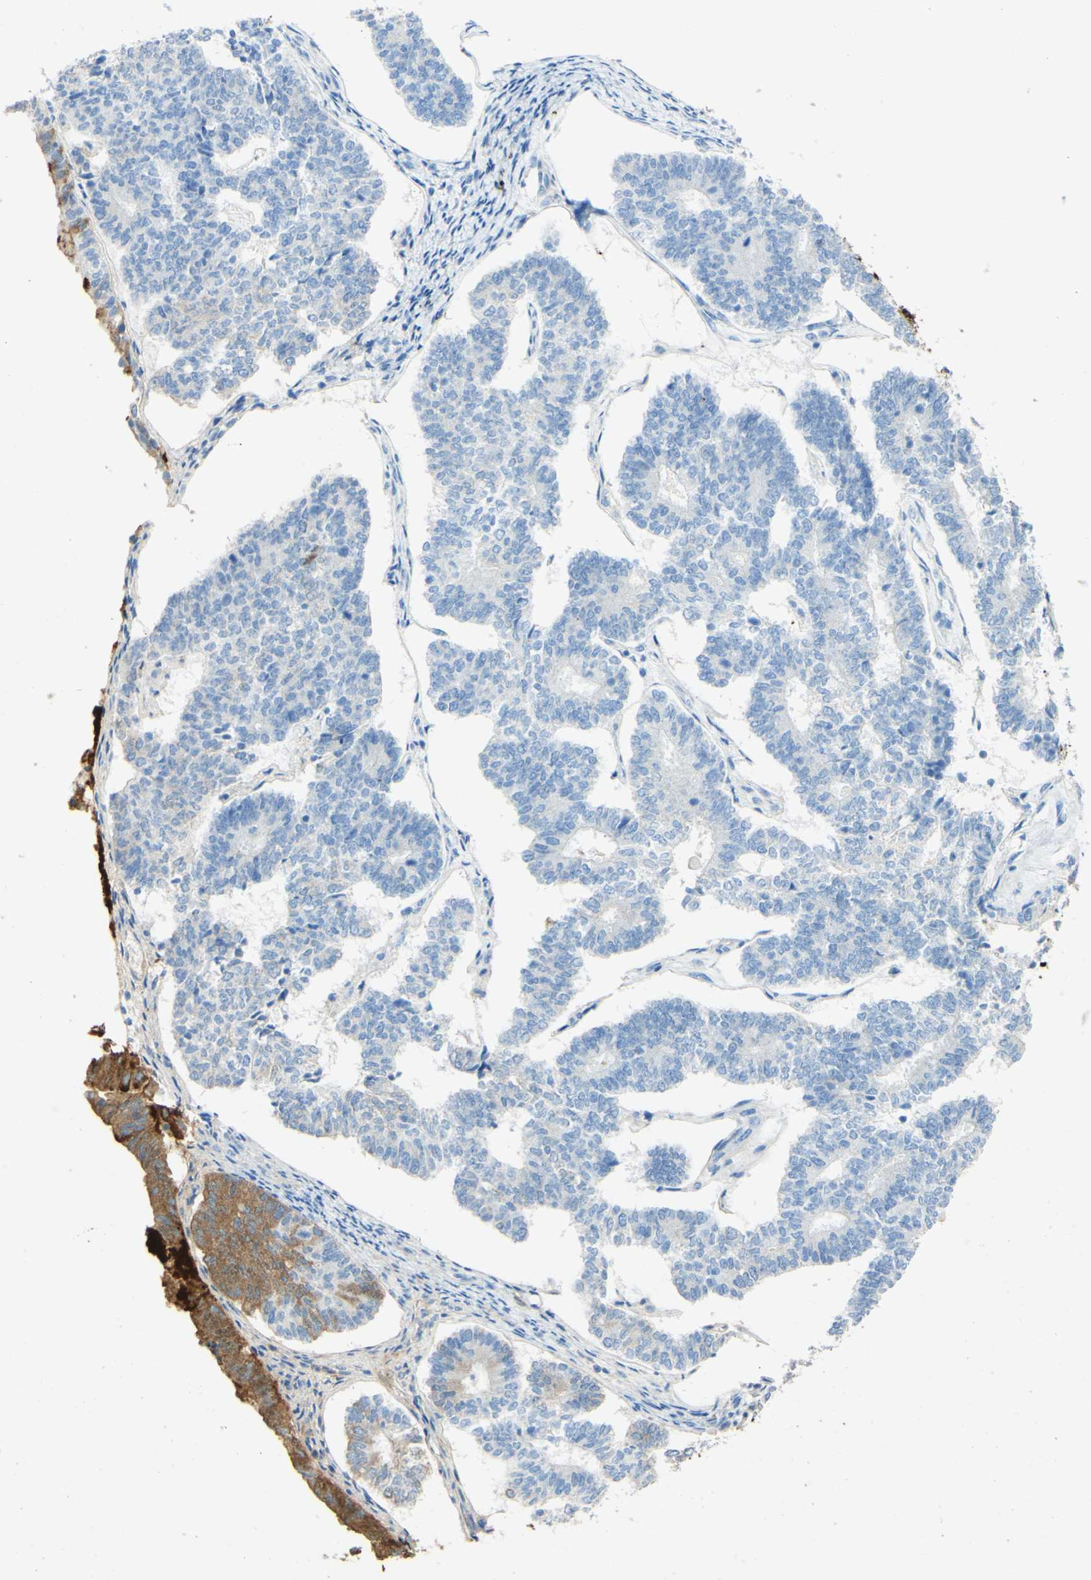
{"staining": {"intensity": "negative", "quantity": "none", "location": "none"}, "tissue": "endometrial cancer", "cell_type": "Tumor cells", "image_type": "cancer", "snomed": [{"axis": "morphology", "description": "Adenocarcinoma, NOS"}, {"axis": "topography", "description": "Endometrium"}], "caption": "An immunohistochemistry (IHC) histopathology image of endometrial cancer is shown. There is no staining in tumor cells of endometrial cancer.", "gene": "PIGR", "patient": {"sex": "female", "age": 70}}